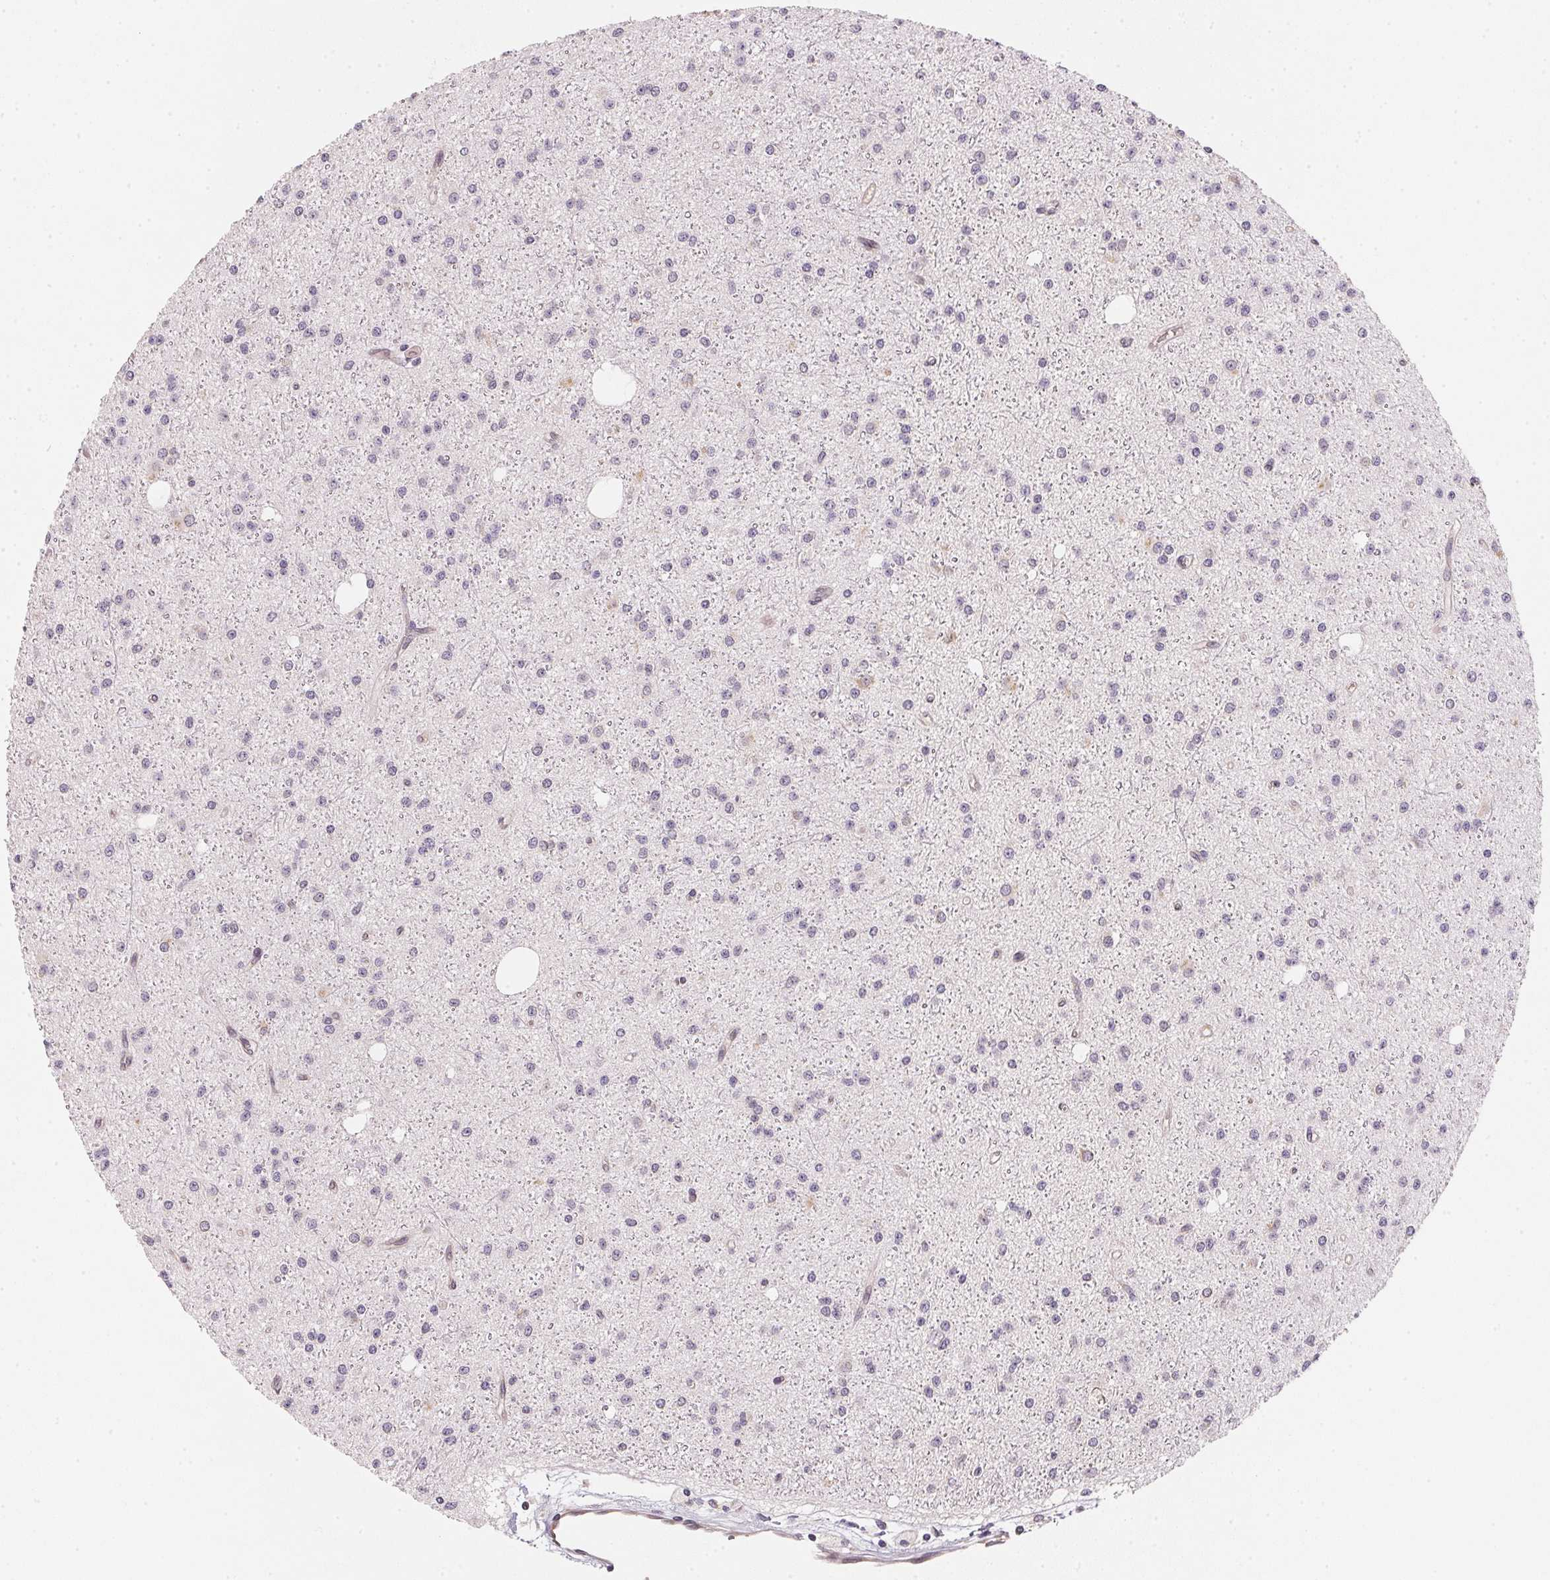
{"staining": {"intensity": "negative", "quantity": "none", "location": "none"}, "tissue": "glioma", "cell_type": "Tumor cells", "image_type": "cancer", "snomed": [{"axis": "morphology", "description": "Glioma, malignant, Low grade"}, {"axis": "topography", "description": "Brain"}], "caption": "Immunohistochemical staining of human glioma displays no significant positivity in tumor cells.", "gene": "EI24", "patient": {"sex": "male", "age": 27}}